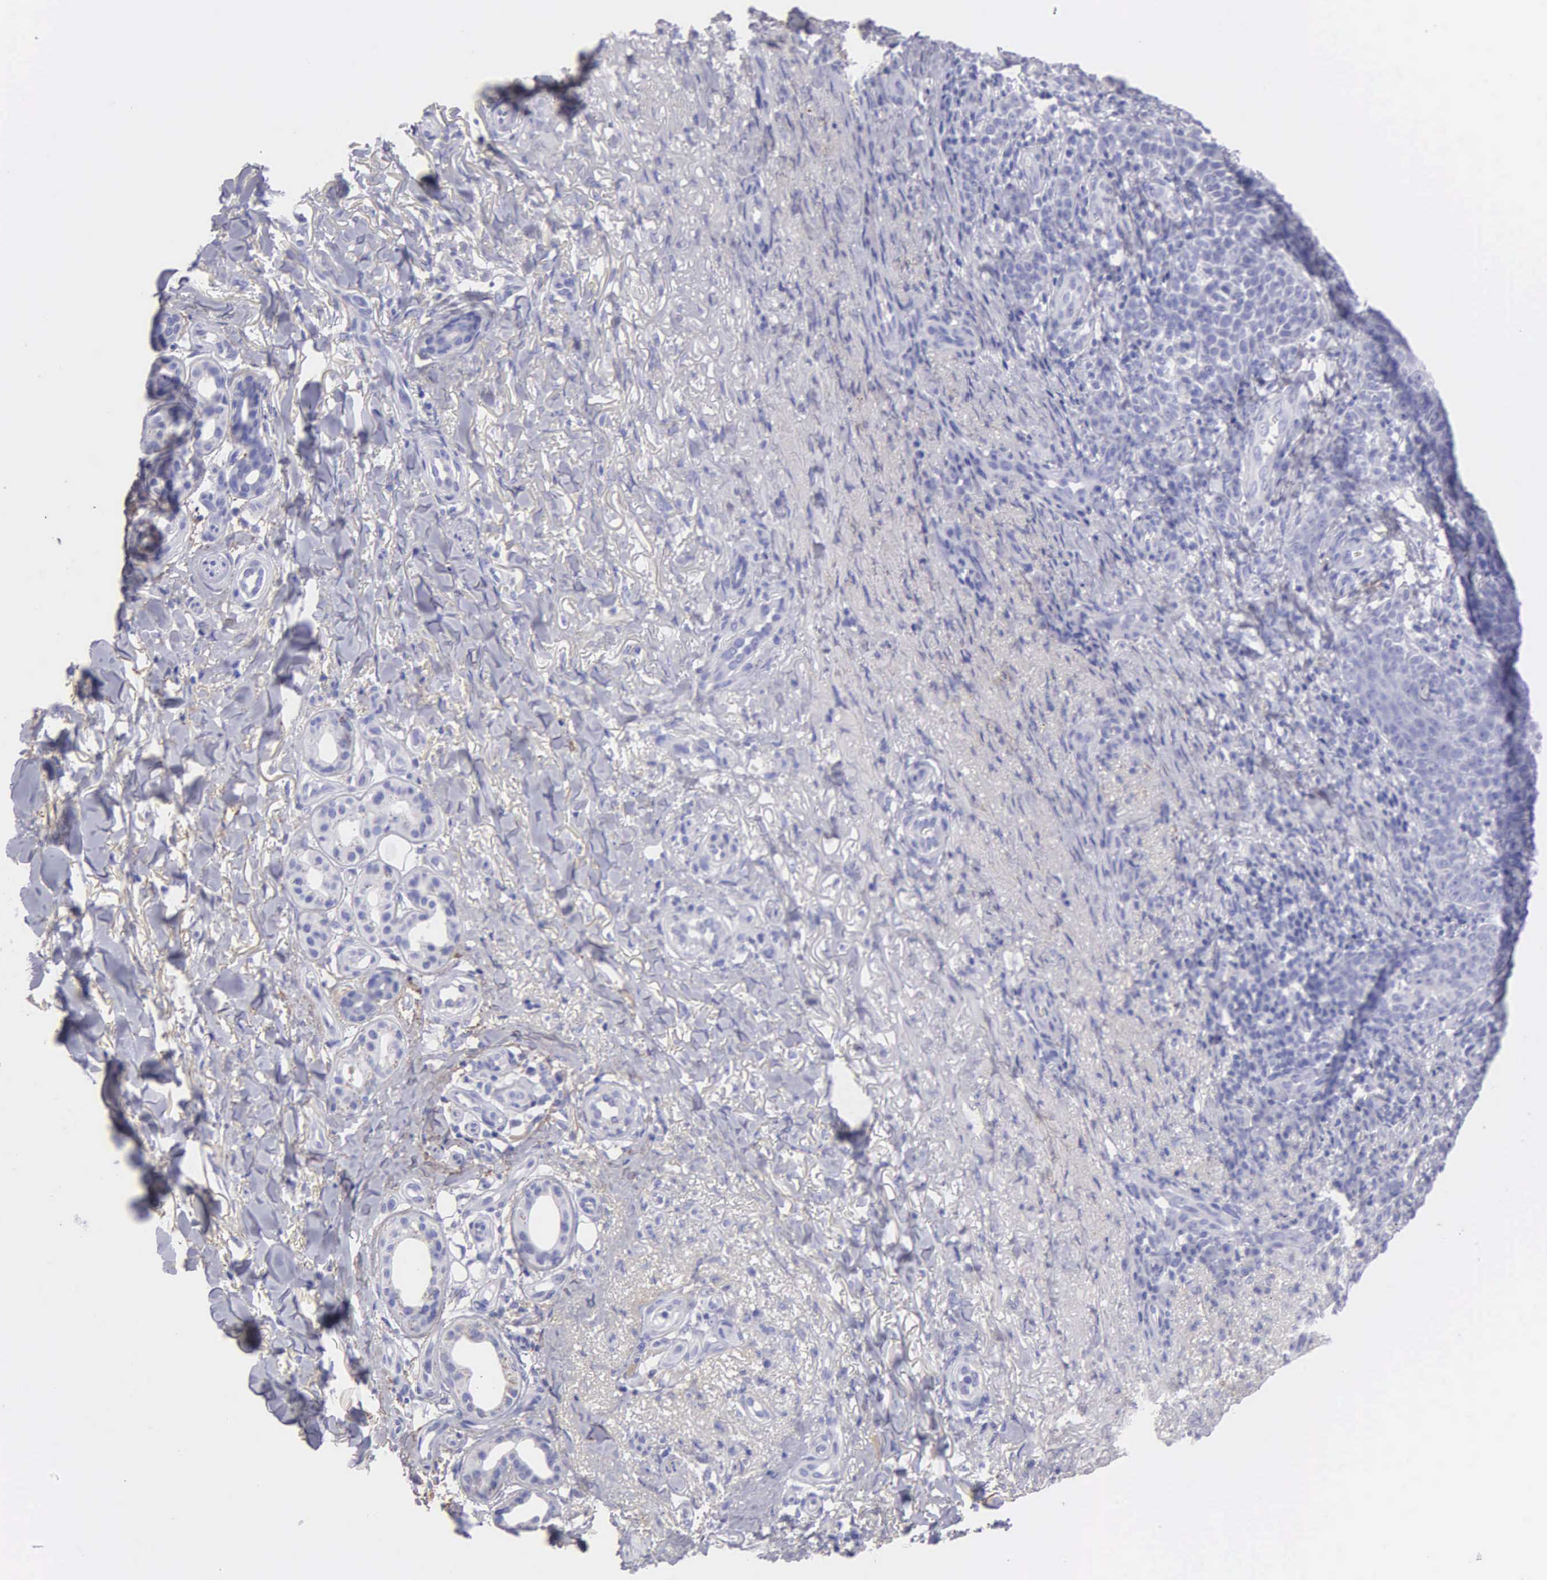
{"staining": {"intensity": "negative", "quantity": "none", "location": "none"}, "tissue": "skin cancer", "cell_type": "Tumor cells", "image_type": "cancer", "snomed": [{"axis": "morphology", "description": "Basal cell carcinoma"}, {"axis": "topography", "description": "Skin"}], "caption": "There is no significant expression in tumor cells of skin basal cell carcinoma.", "gene": "FBLN5", "patient": {"sex": "male", "age": 81}}